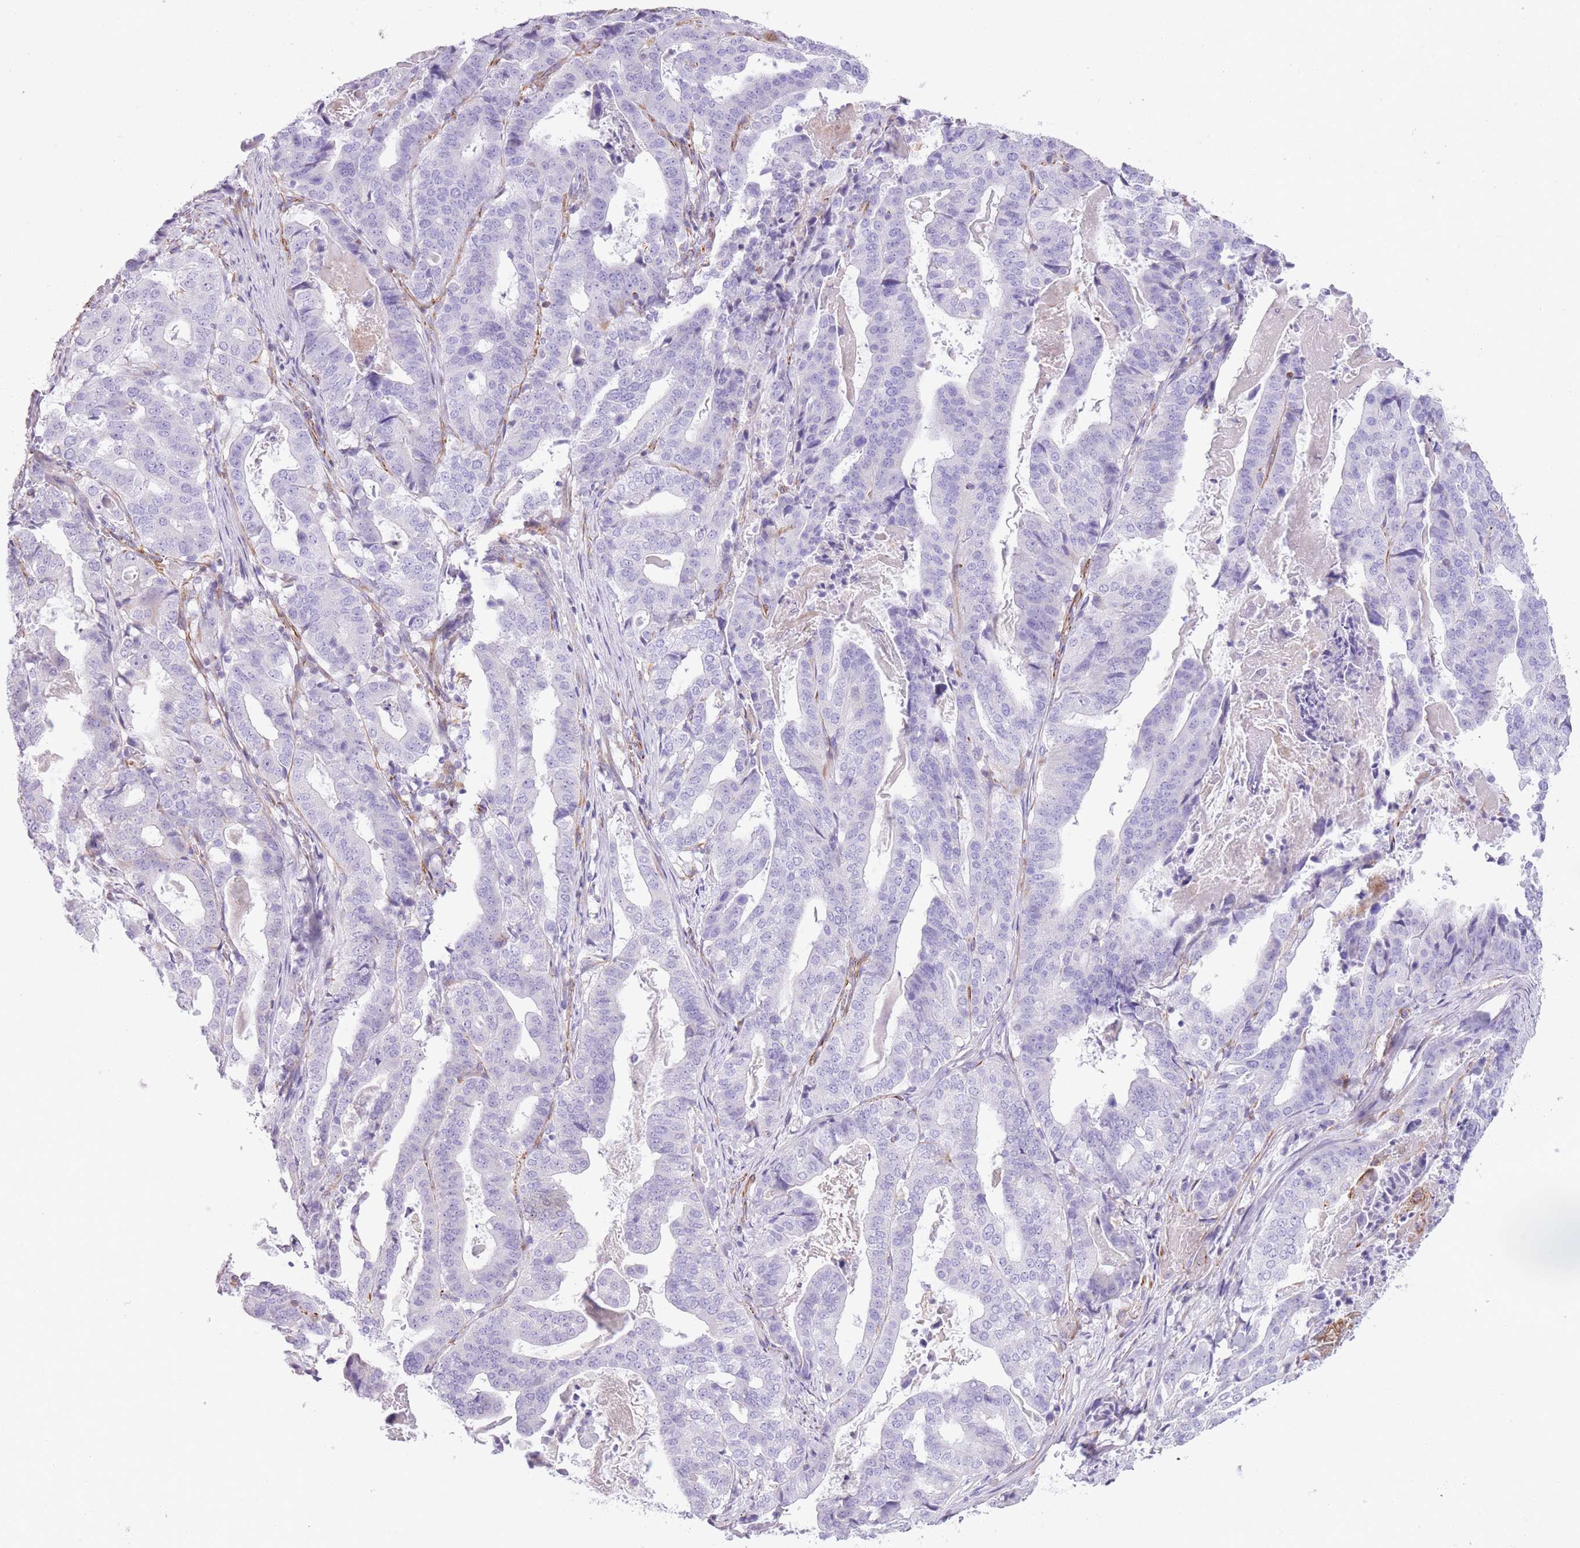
{"staining": {"intensity": "negative", "quantity": "none", "location": "none"}, "tissue": "stomach cancer", "cell_type": "Tumor cells", "image_type": "cancer", "snomed": [{"axis": "morphology", "description": "Adenocarcinoma, NOS"}, {"axis": "topography", "description": "Stomach"}], "caption": "IHC micrograph of neoplastic tissue: human adenocarcinoma (stomach) stained with DAB (3,3'-diaminobenzidine) reveals no significant protein expression in tumor cells.", "gene": "PTCD1", "patient": {"sex": "male", "age": 48}}